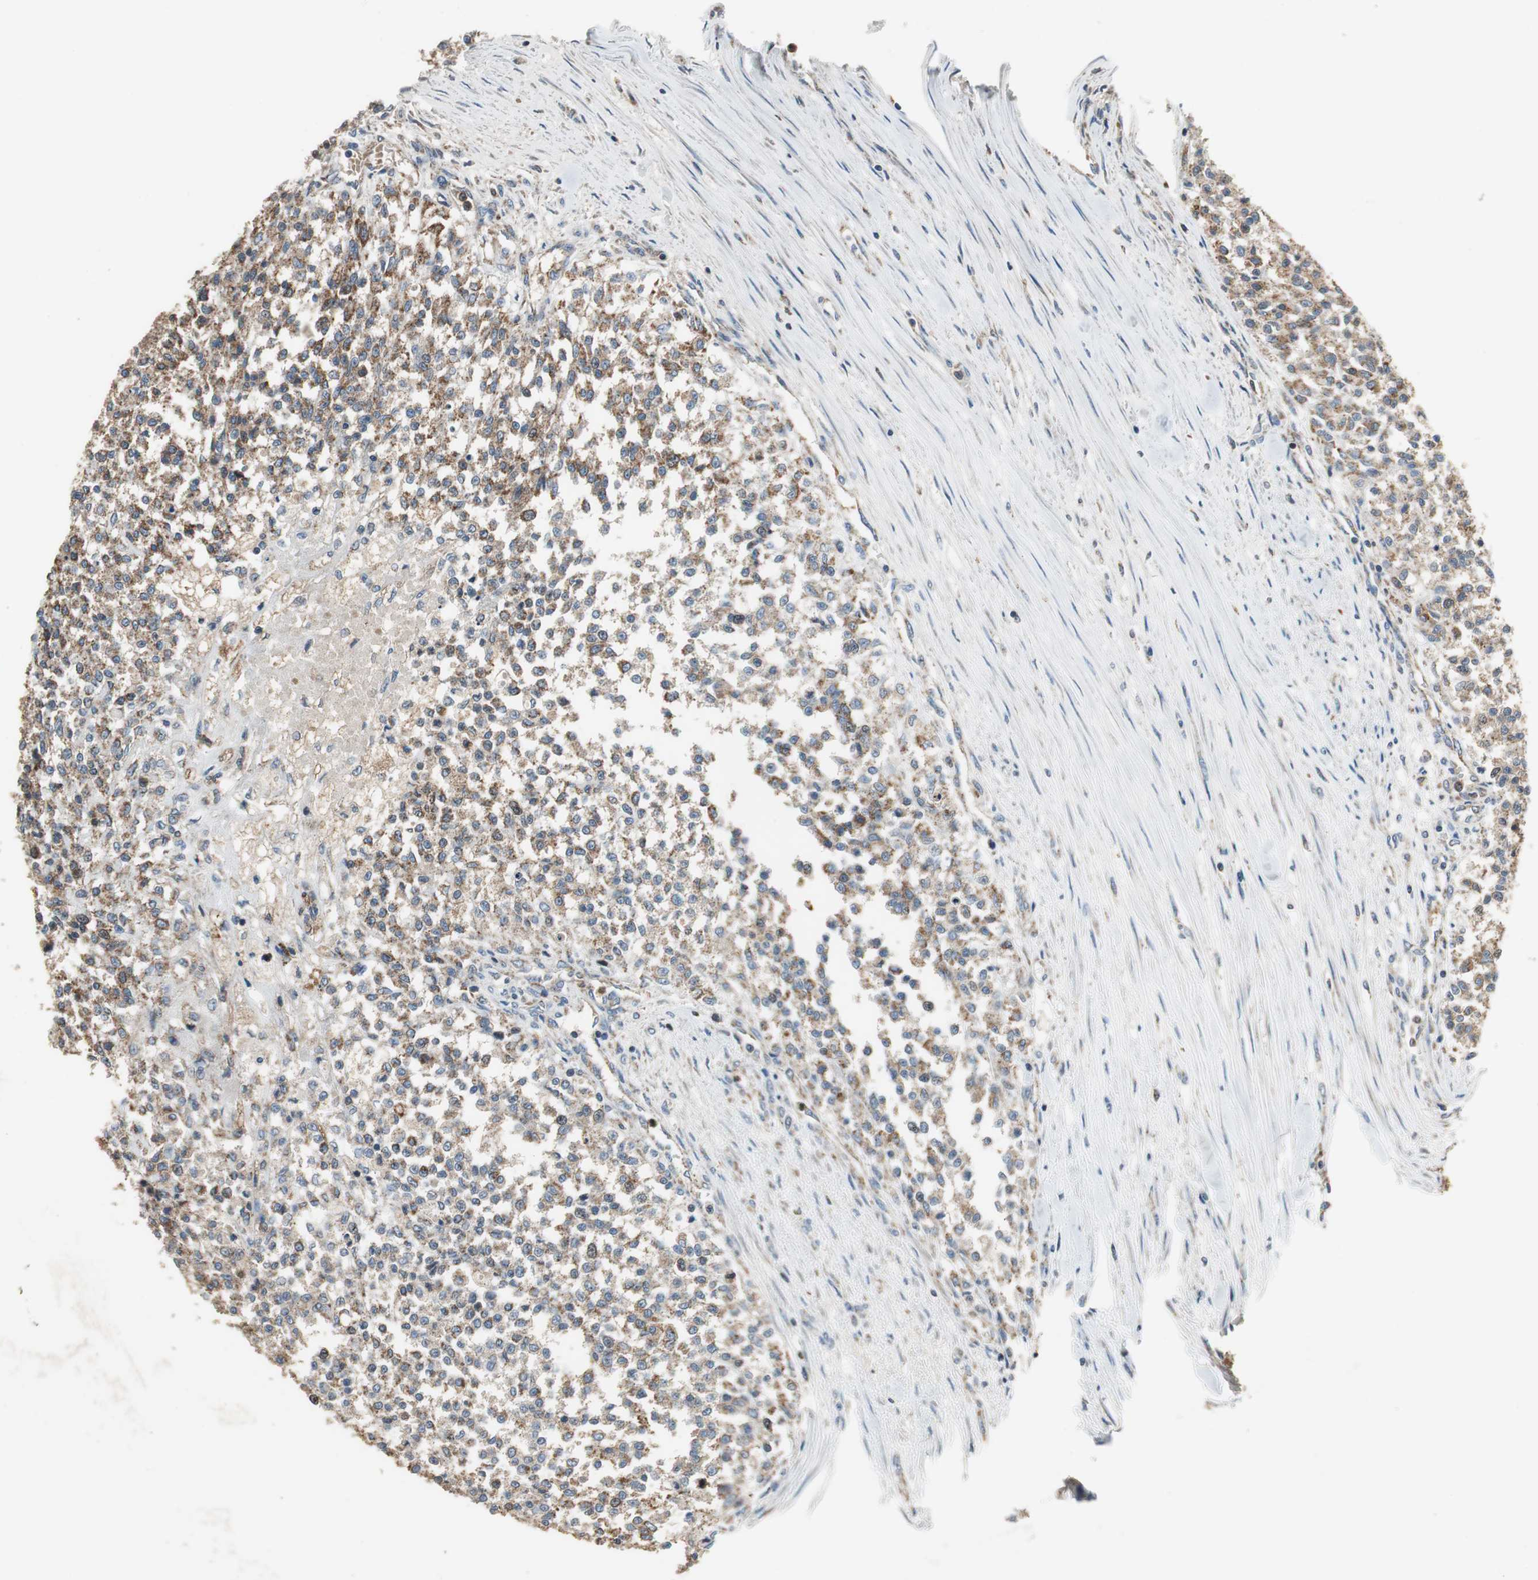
{"staining": {"intensity": "moderate", "quantity": ">75%", "location": "cytoplasmic/membranous,nuclear"}, "tissue": "testis cancer", "cell_type": "Tumor cells", "image_type": "cancer", "snomed": [{"axis": "morphology", "description": "Seminoma, NOS"}, {"axis": "topography", "description": "Testis"}], "caption": "Tumor cells display medium levels of moderate cytoplasmic/membranous and nuclear staining in approximately >75% of cells in human testis seminoma.", "gene": "PI4KB", "patient": {"sex": "male", "age": 59}}